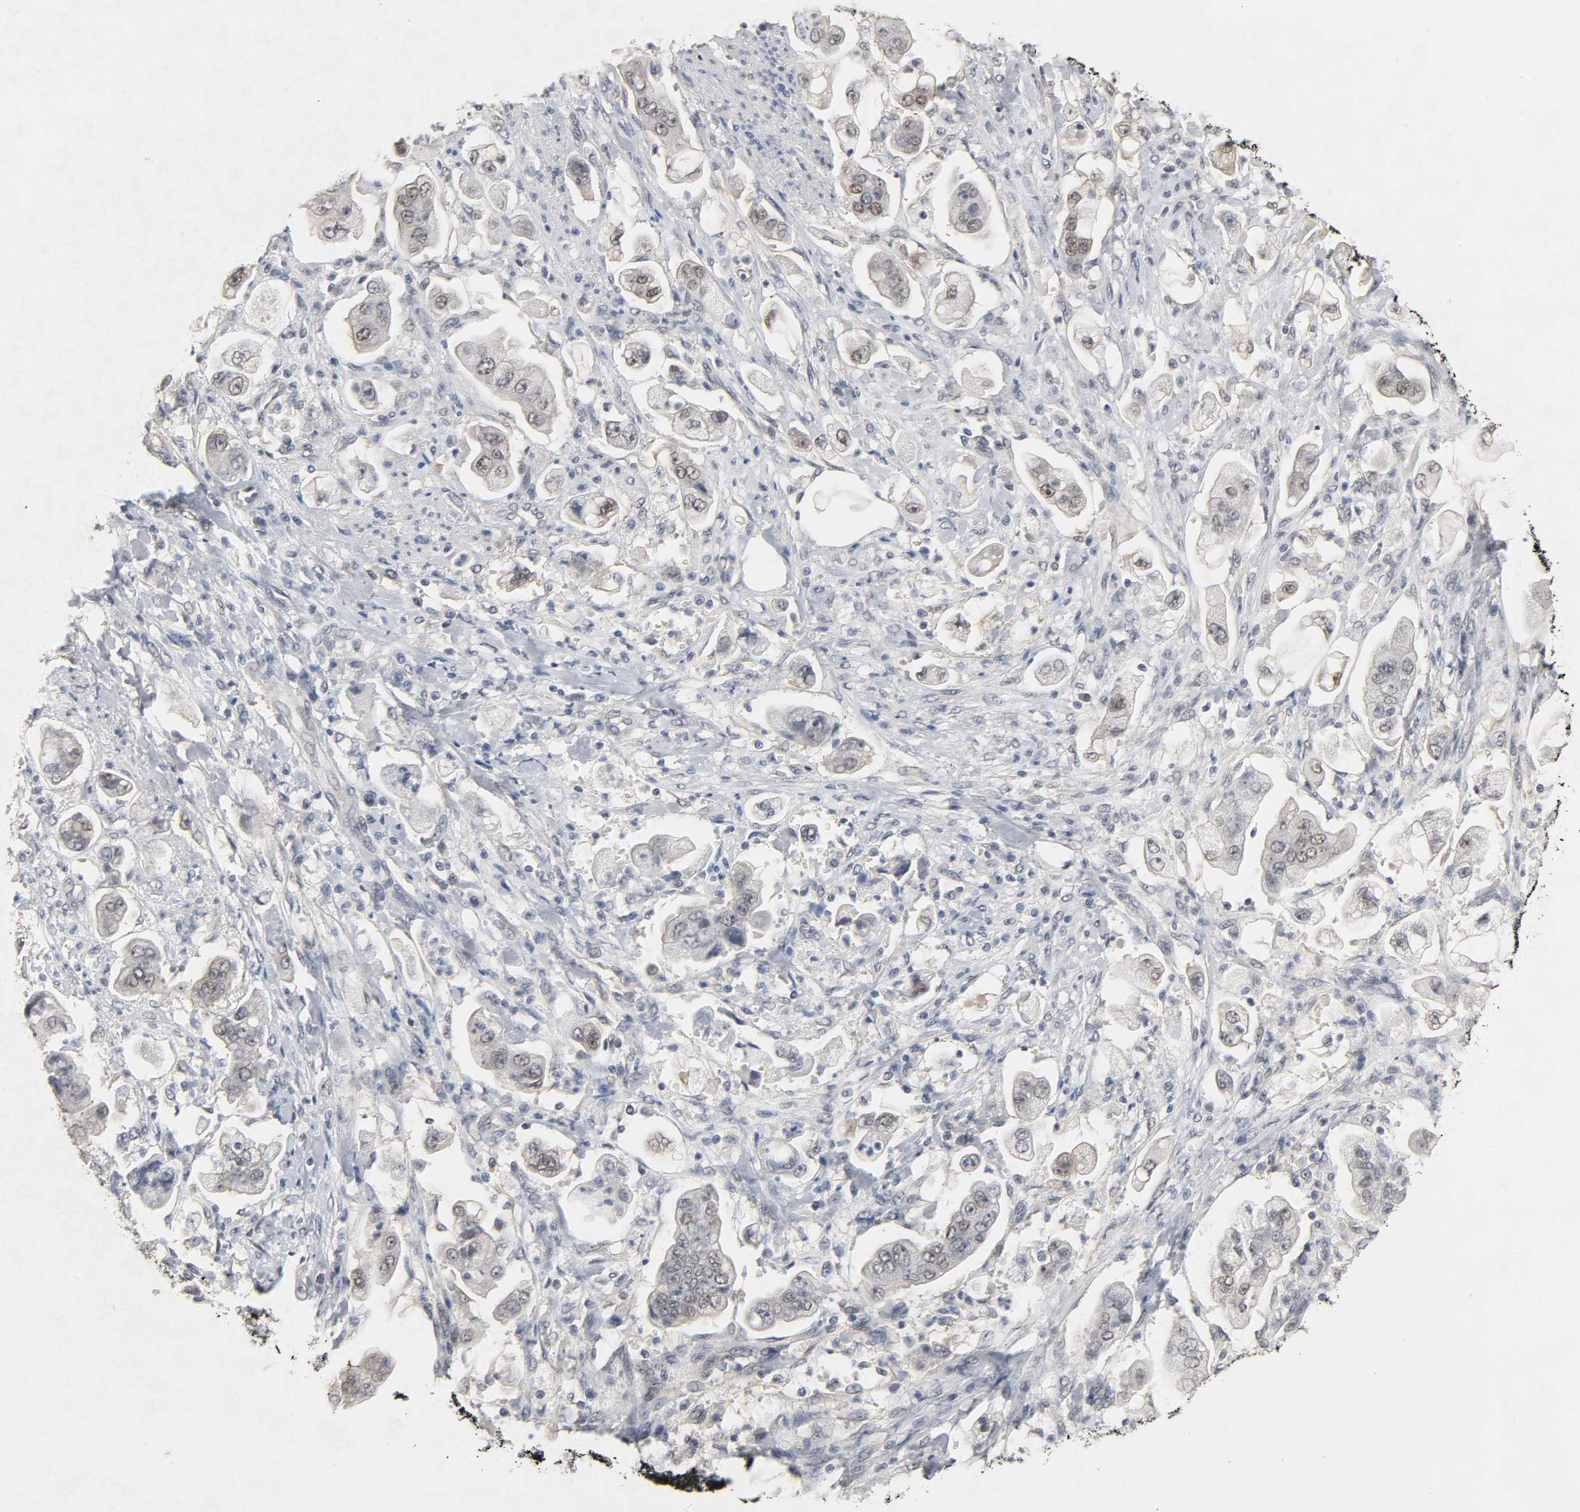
{"staining": {"intensity": "weak", "quantity": "25%-75%", "location": "cytoplasmic/membranous"}, "tissue": "stomach cancer", "cell_type": "Tumor cells", "image_type": "cancer", "snomed": [{"axis": "morphology", "description": "Adenocarcinoma, NOS"}, {"axis": "topography", "description": "Stomach"}], "caption": "A low amount of weak cytoplasmic/membranous expression is present in about 25%-75% of tumor cells in adenocarcinoma (stomach) tissue.", "gene": "ACSS2", "patient": {"sex": "male", "age": 62}}